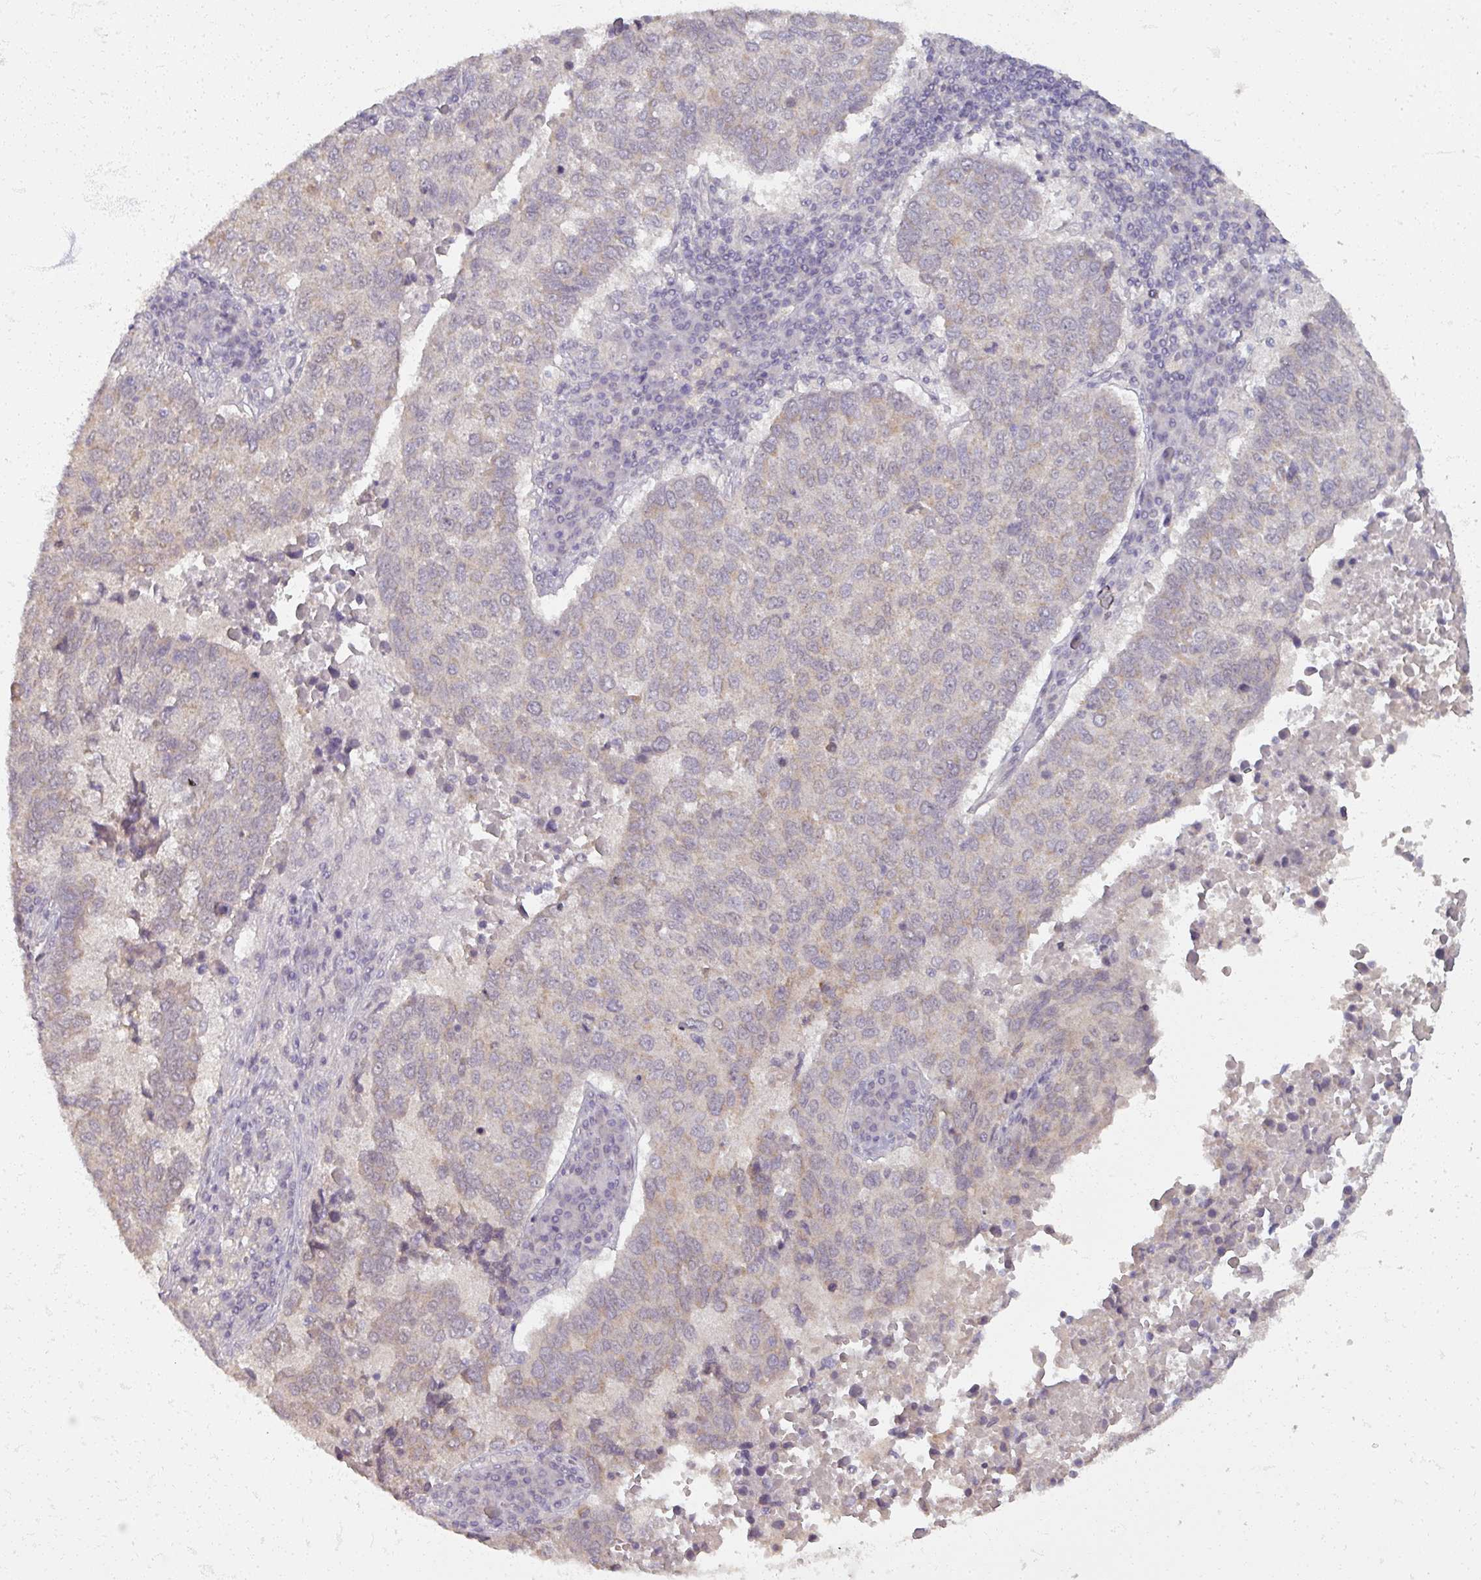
{"staining": {"intensity": "weak", "quantity": "25%-75%", "location": "cytoplasmic/membranous"}, "tissue": "lung cancer", "cell_type": "Tumor cells", "image_type": "cancer", "snomed": [{"axis": "morphology", "description": "Squamous cell carcinoma, NOS"}, {"axis": "topography", "description": "Lung"}], "caption": "IHC of human lung cancer (squamous cell carcinoma) exhibits low levels of weak cytoplasmic/membranous positivity in about 25%-75% of tumor cells. The protein of interest is shown in brown color, while the nuclei are stained blue.", "gene": "SOX11", "patient": {"sex": "male", "age": 73}}